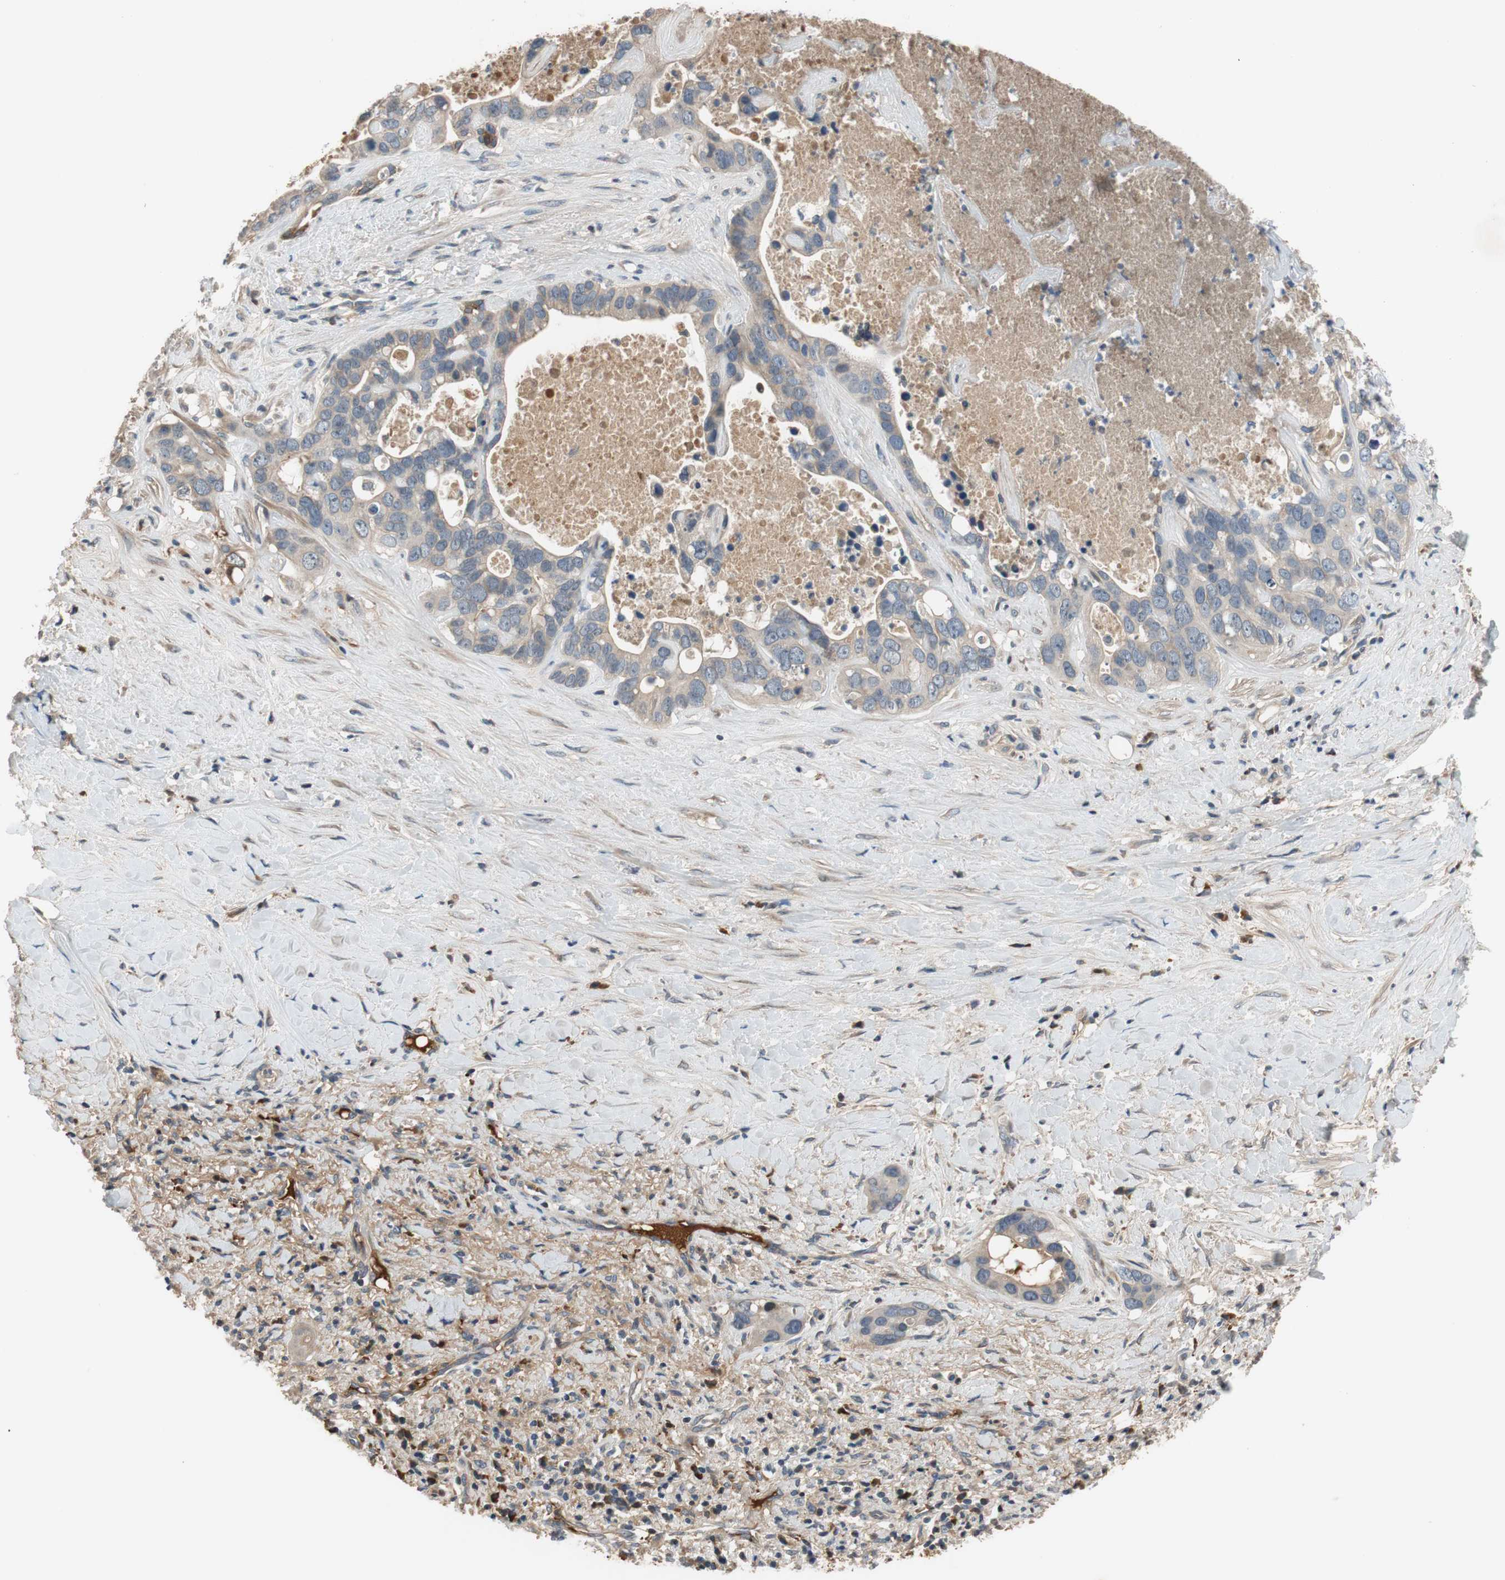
{"staining": {"intensity": "weak", "quantity": ">75%", "location": "cytoplasmic/membranous"}, "tissue": "liver cancer", "cell_type": "Tumor cells", "image_type": "cancer", "snomed": [{"axis": "morphology", "description": "Cholangiocarcinoma"}, {"axis": "topography", "description": "Liver"}], "caption": "A low amount of weak cytoplasmic/membranous positivity is seen in approximately >75% of tumor cells in liver cancer (cholangiocarcinoma) tissue.", "gene": "C4A", "patient": {"sex": "female", "age": 65}}